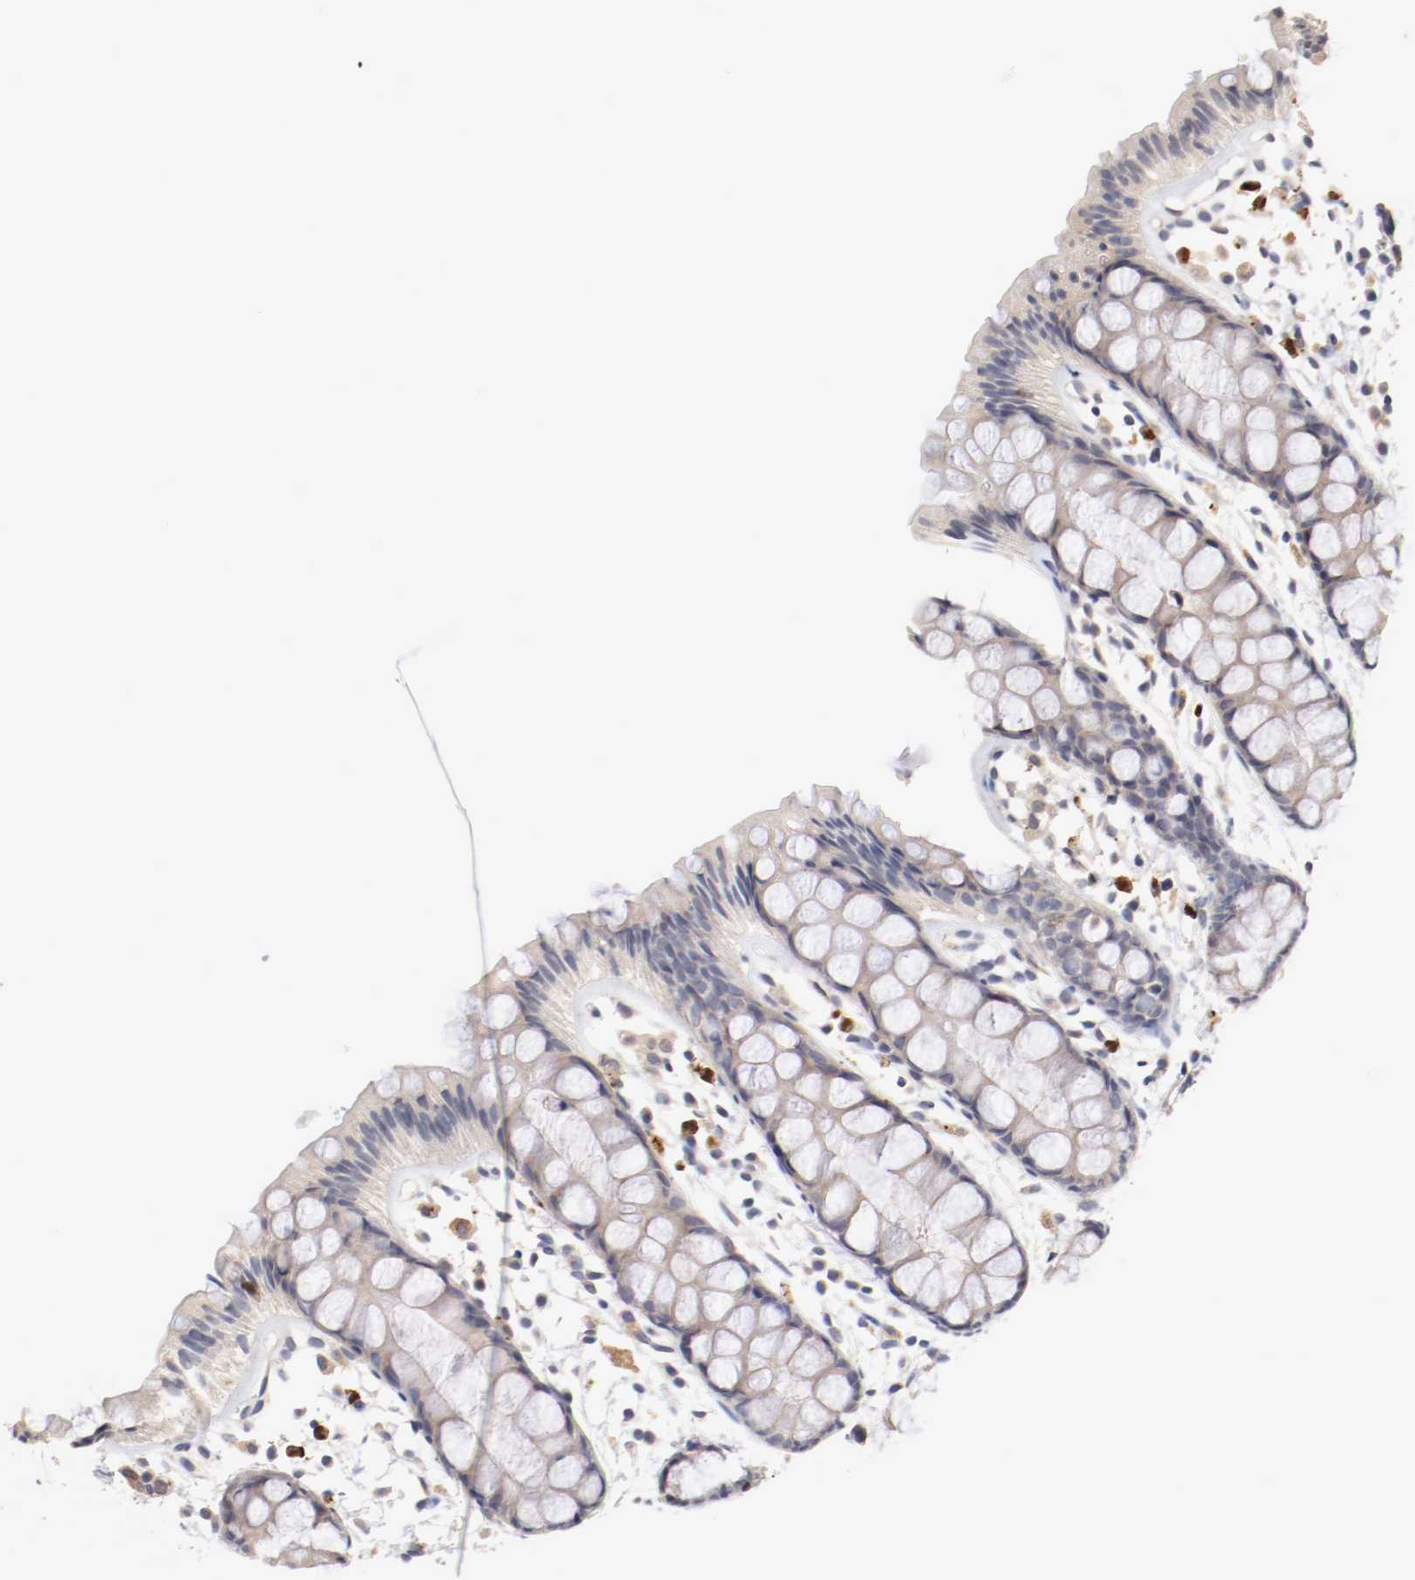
{"staining": {"intensity": "negative", "quantity": "none", "location": "none"}, "tissue": "rectum", "cell_type": "Glandular cells", "image_type": "normal", "snomed": [{"axis": "morphology", "description": "Normal tissue, NOS"}, {"axis": "topography", "description": "Rectum"}], "caption": "The image exhibits no staining of glandular cells in unremarkable rectum. The staining is performed using DAB (3,3'-diaminobenzidine) brown chromogen with nuclei counter-stained in using hematoxylin.", "gene": "CEBPE", "patient": {"sex": "female", "age": 66}}